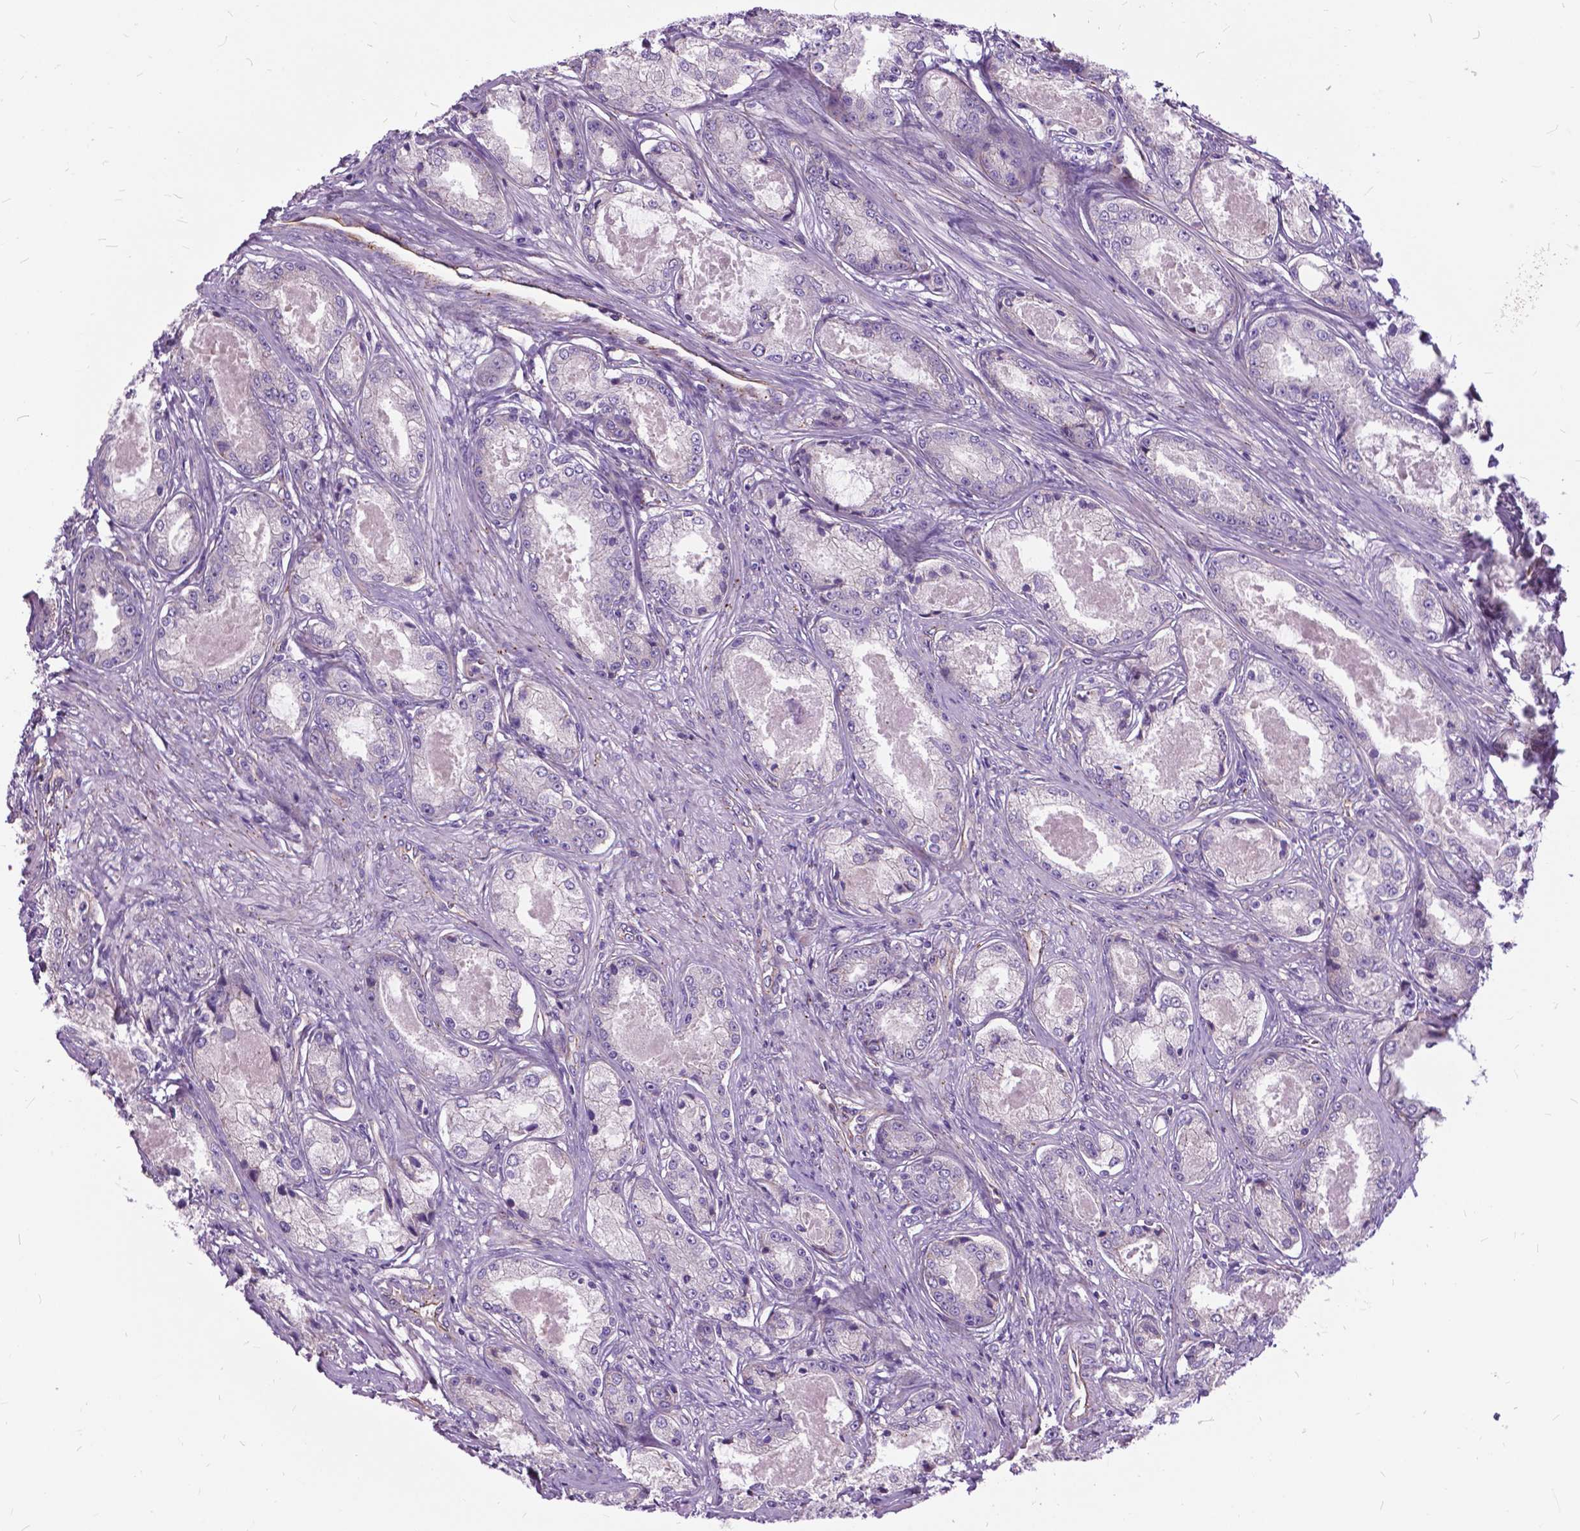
{"staining": {"intensity": "negative", "quantity": "none", "location": "none"}, "tissue": "prostate cancer", "cell_type": "Tumor cells", "image_type": "cancer", "snomed": [{"axis": "morphology", "description": "Adenocarcinoma, Low grade"}, {"axis": "topography", "description": "Prostate"}], "caption": "Tumor cells are negative for brown protein staining in prostate cancer.", "gene": "FLT4", "patient": {"sex": "male", "age": 68}}